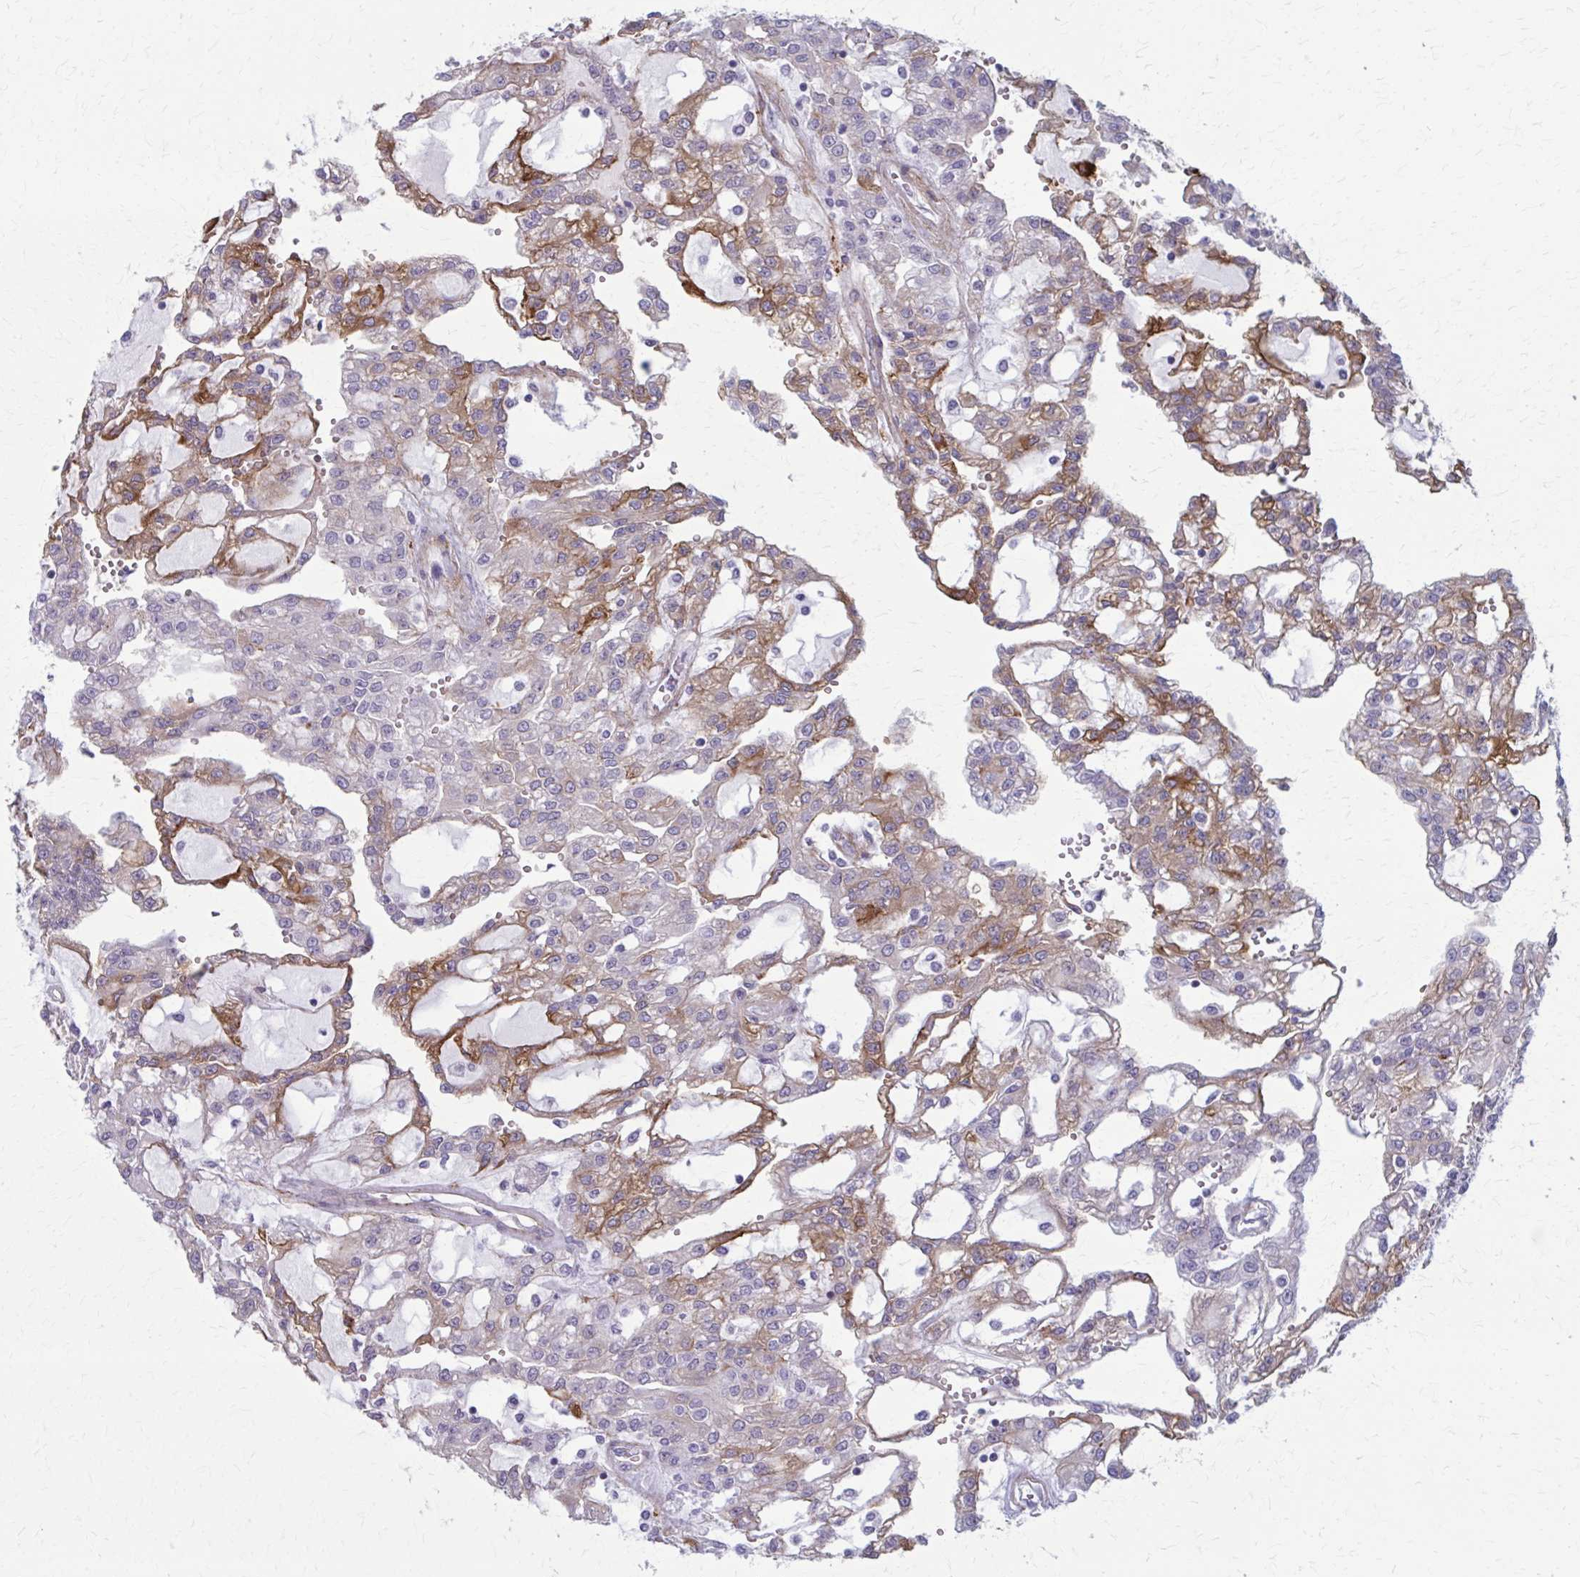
{"staining": {"intensity": "moderate", "quantity": "25%-75%", "location": "cytoplasmic/membranous"}, "tissue": "renal cancer", "cell_type": "Tumor cells", "image_type": "cancer", "snomed": [{"axis": "morphology", "description": "Adenocarcinoma, NOS"}, {"axis": "topography", "description": "Kidney"}], "caption": "This is an image of immunohistochemistry staining of renal cancer (adenocarcinoma), which shows moderate positivity in the cytoplasmic/membranous of tumor cells.", "gene": "AKAP12", "patient": {"sex": "male", "age": 63}}